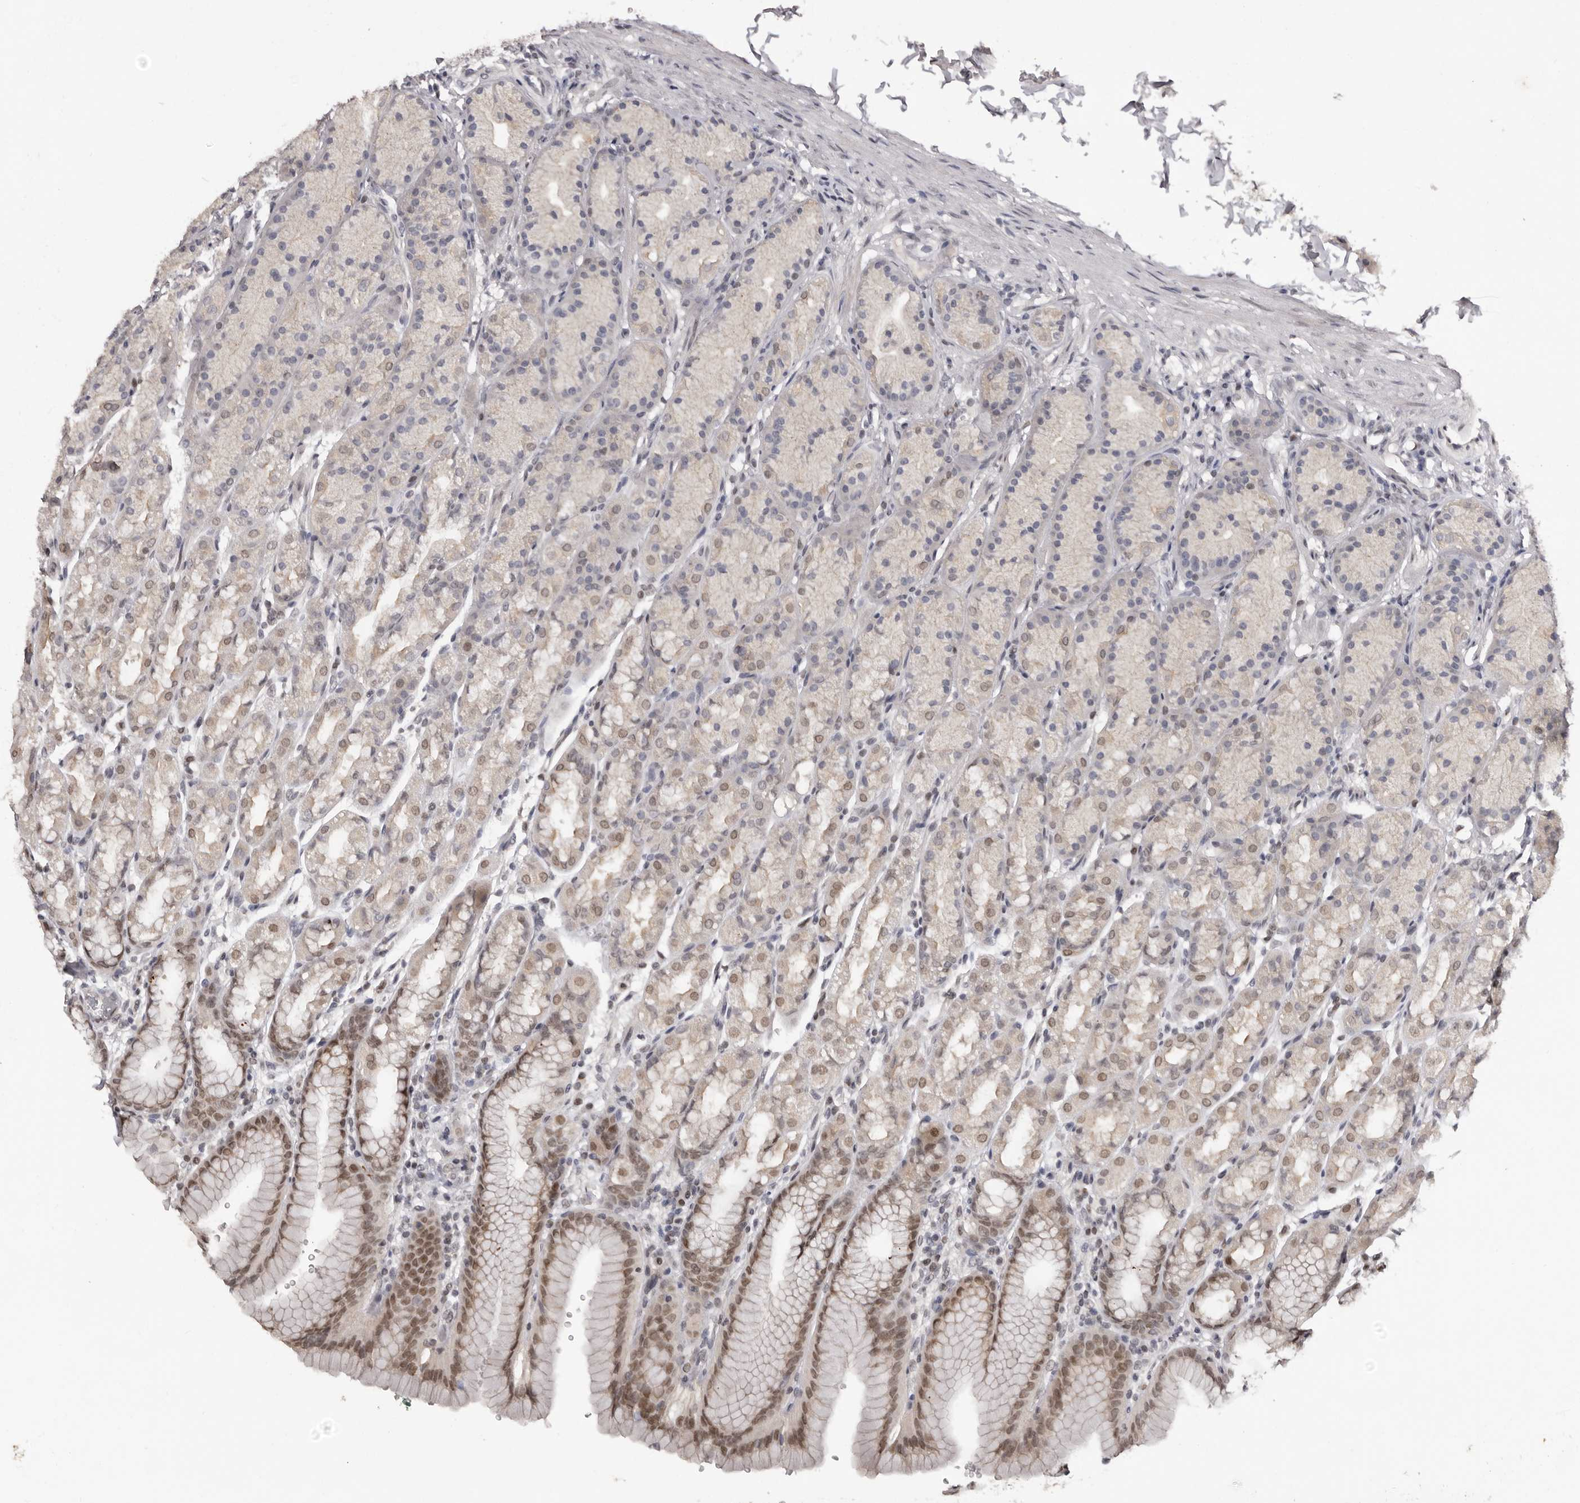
{"staining": {"intensity": "moderate", "quantity": "25%-75%", "location": "nuclear"}, "tissue": "stomach", "cell_type": "Glandular cells", "image_type": "normal", "snomed": [{"axis": "morphology", "description": "Normal tissue, NOS"}, {"axis": "topography", "description": "Stomach"}], "caption": "Immunohistochemical staining of normal stomach exhibits medium levels of moderate nuclear expression in approximately 25%-75% of glandular cells. Immunohistochemistry stains the protein in brown and the nuclei are stained blue.", "gene": "SRCAP", "patient": {"sex": "male", "age": 42}}